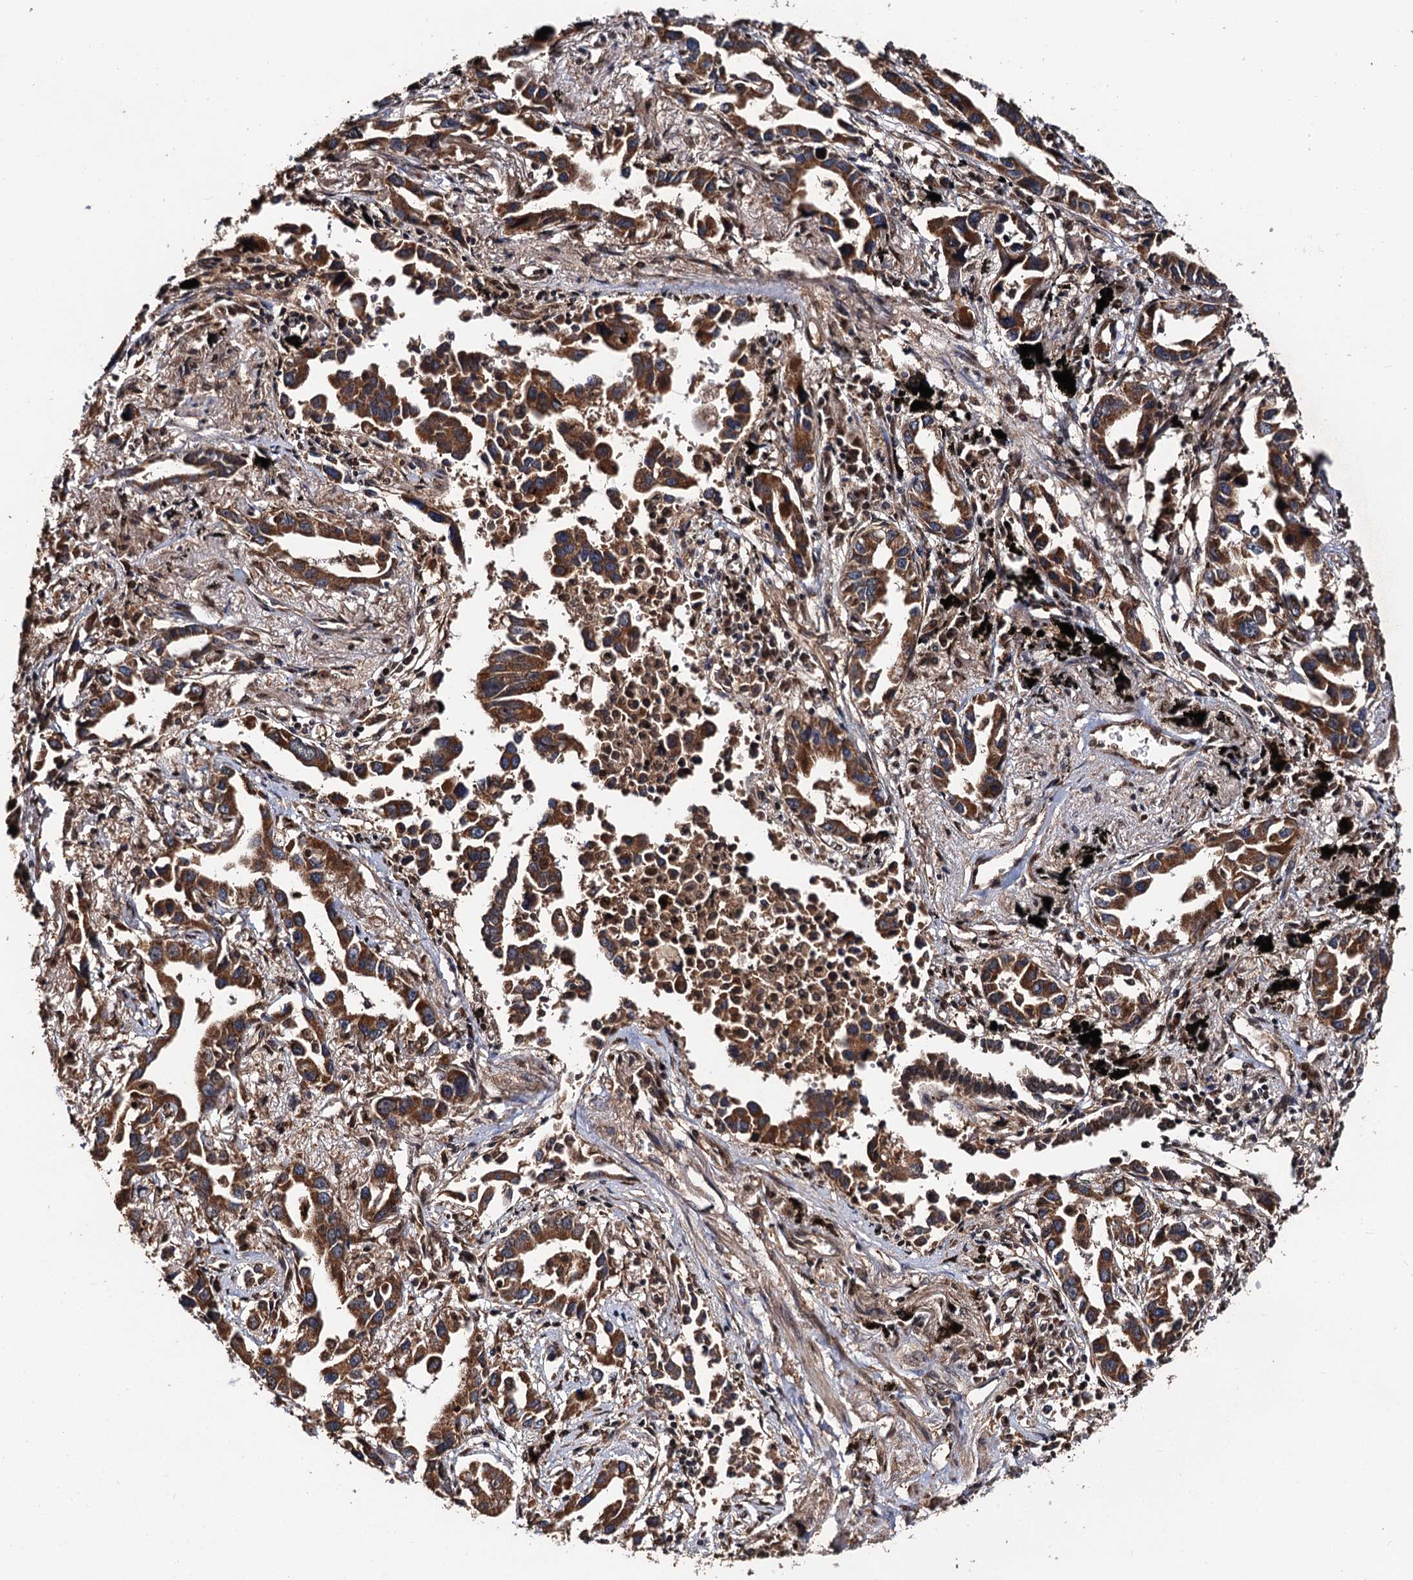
{"staining": {"intensity": "moderate", "quantity": ">75%", "location": "cytoplasmic/membranous"}, "tissue": "lung cancer", "cell_type": "Tumor cells", "image_type": "cancer", "snomed": [{"axis": "morphology", "description": "Adenocarcinoma, NOS"}, {"axis": "topography", "description": "Lung"}], "caption": "A histopathology image showing moderate cytoplasmic/membranous positivity in about >75% of tumor cells in adenocarcinoma (lung), as visualized by brown immunohistochemical staining.", "gene": "MIER2", "patient": {"sex": "male", "age": 67}}